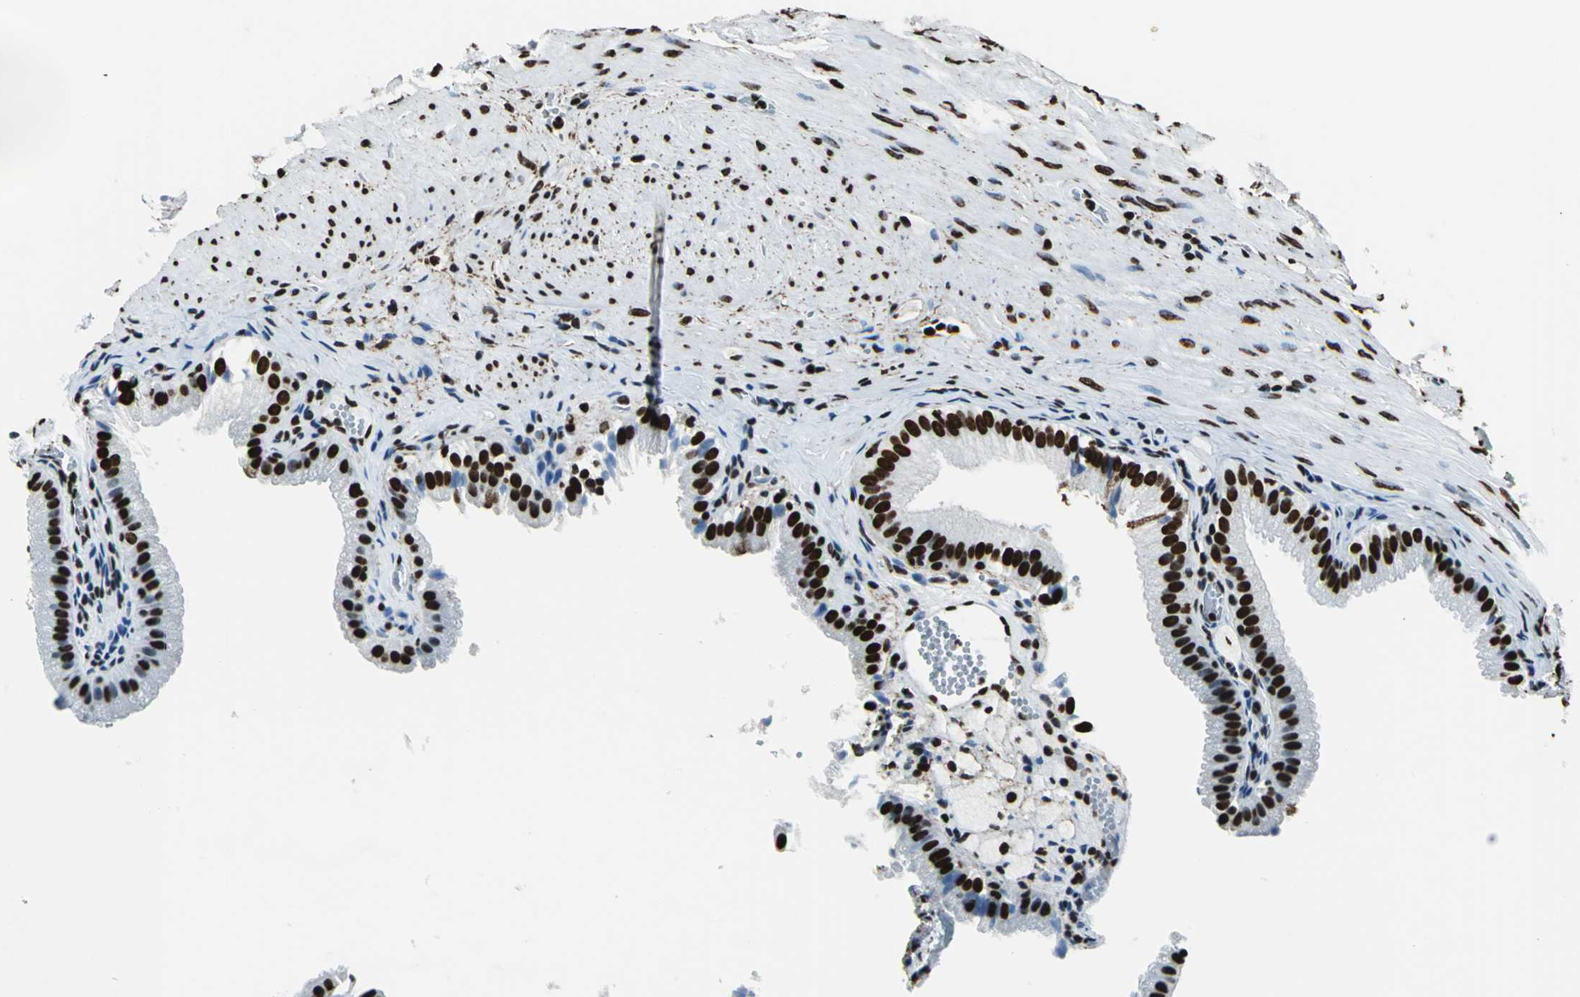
{"staining": {"intensity": "strong", "quantity": ">75%", "location": "nuclear"}, "tissue": "gallbladder", "cell_type": "Glandular cells", "image_type": "normal", "snomed": [{"axis": "morphology", "description": "Normal tissue, NOS"}, {"axis": "topography", "description": "Gallbladder"}], "caption": "Strong nuclear protein expression is present in about >75% of glandular cells in gallbladder.", "gene": "APEX1", "patient": {"sex": "female", "age": 24}}